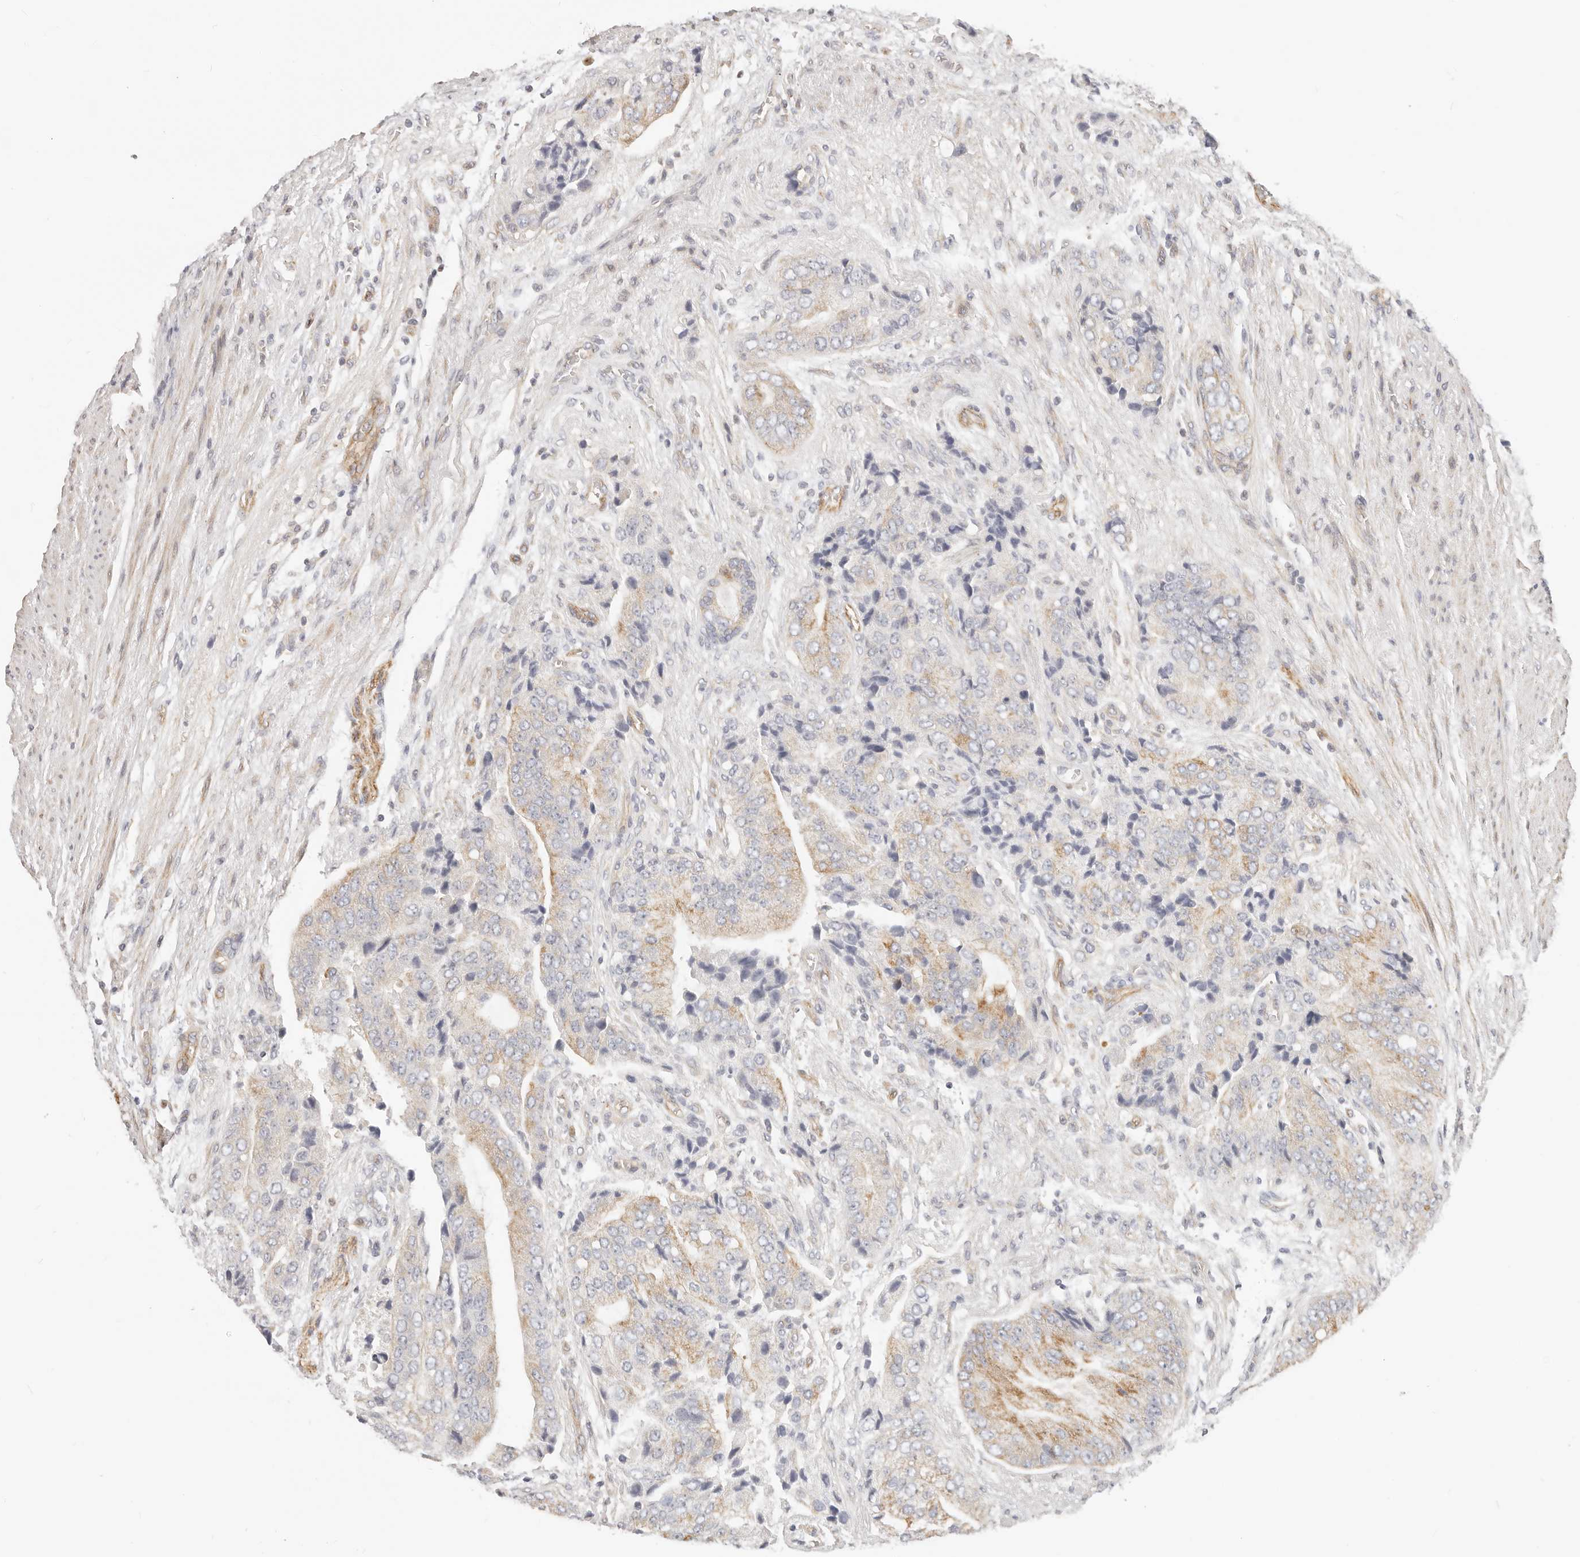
{"staining": {"intensity": "moderate", "quantity": "<25%", "location": "cytoplasmic/membranous"}, "tissue": "prostate cancer", "cell_type": "Tumor cells", "image_type": "cancer", "snomed": [{"axis": "morphology", "description": "Adenocarcinoma, High grade"}, {"axis": "topography", "description": "Prostate"}], "caption": "Immunohistochemical staining of prostate cancer demonstrates moderate cytoplasmic/membranous protein staining in about <25% of tumor cells.", "gene": "DTNBP1", "patient": {"sex": "male", "age": 70}}